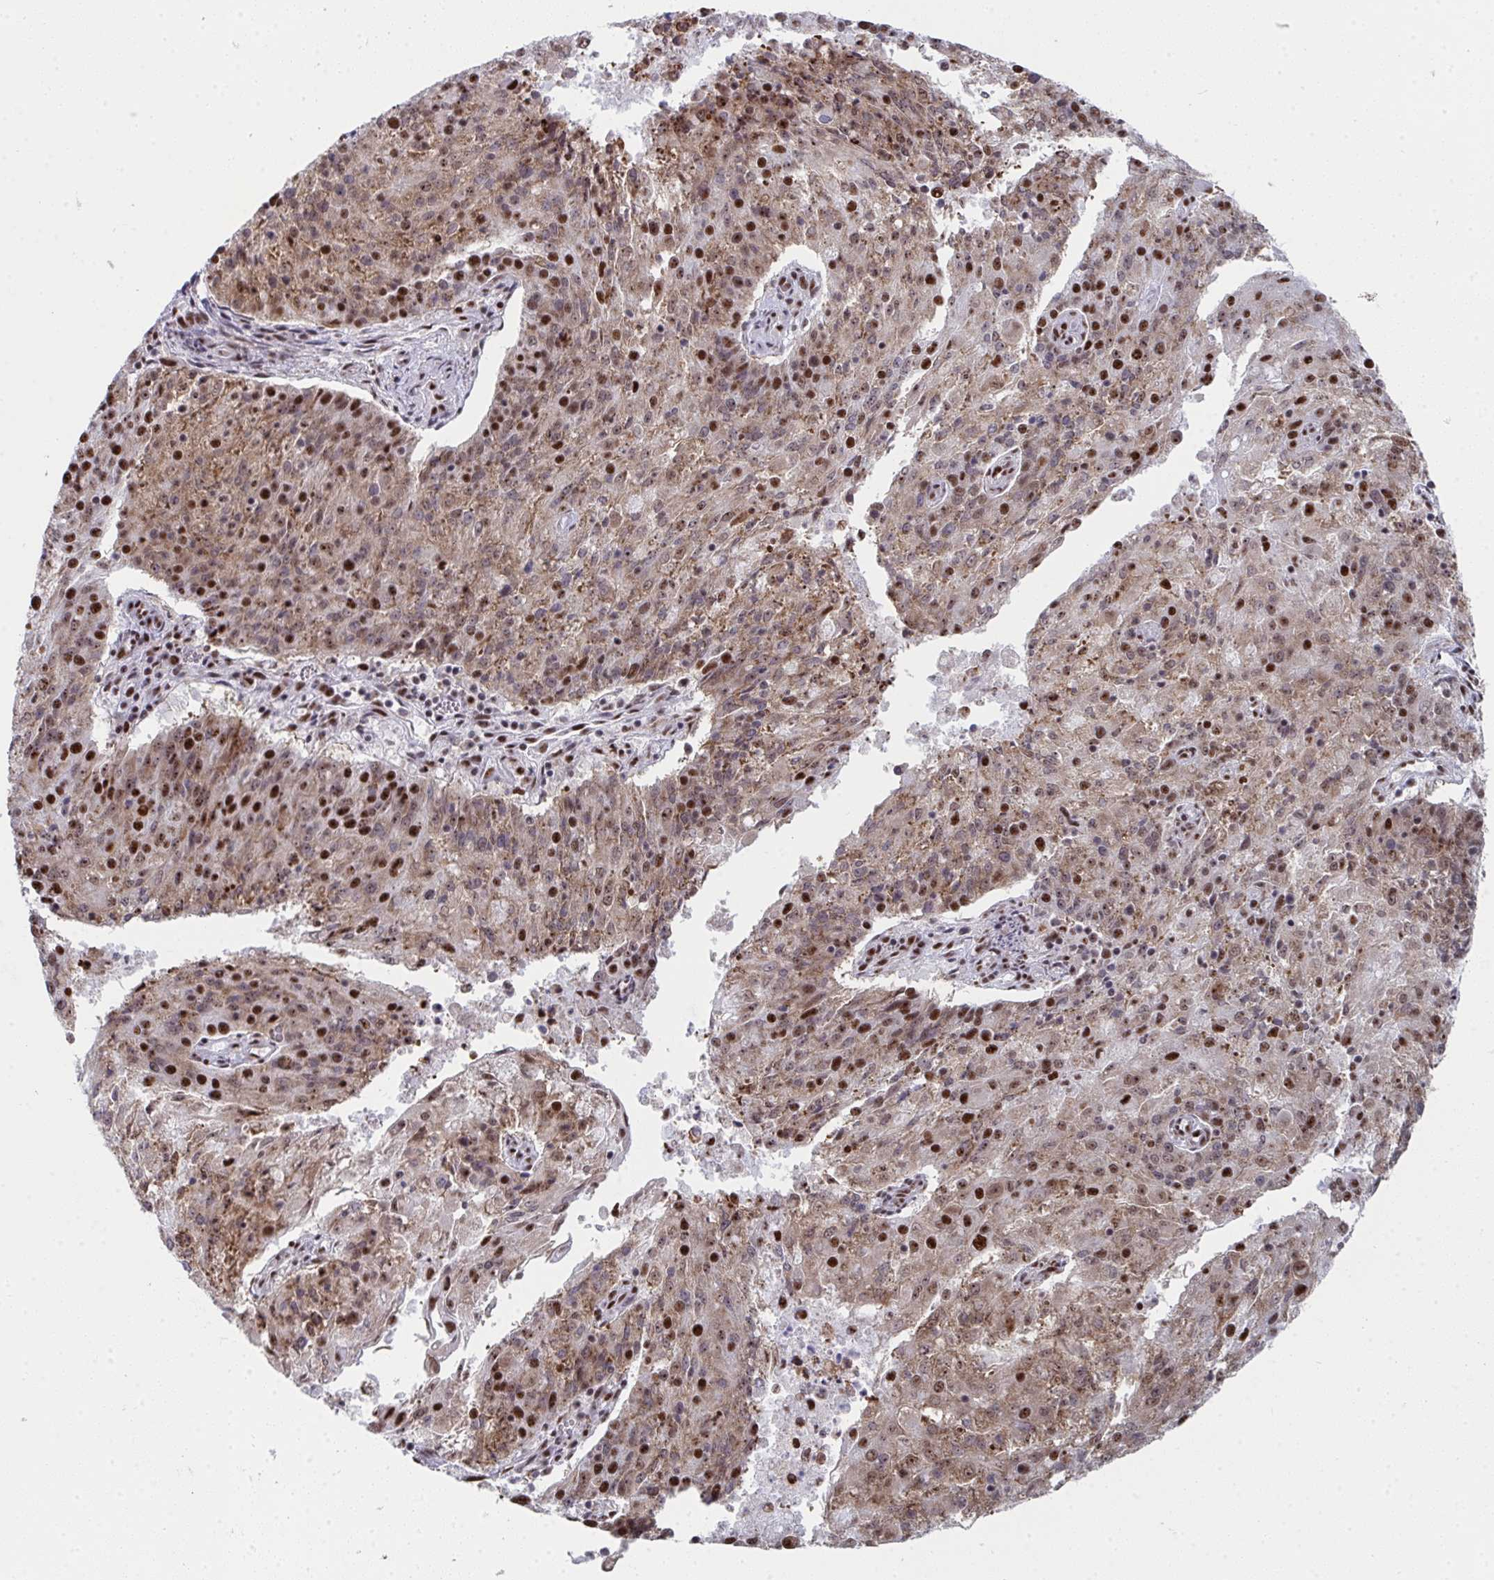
{"staining": {"intensity": "moderate", "quantity": ">75%", "location": "cytoplasmic/membranous,nuclear"}, "tissue": "endometrial cancer", "cell_type": "Tumor cells", "image_type": "cancer", "snomed": [{"axis": "morphology", "description": "Adenocarcinoma, NOS"}, {"axis": "topography", "description": "Endometrium"}], "caption": "An image showing moderate cytoplasmic/membranous and nuclear positivity in approximately >75% of tumor cells in endometrial cancer (adenocarcinoma), as visualized by brown immunohistochemical staining.", "gene": "SNRNP70", "patient": {"sex": "female", "age": 82}}